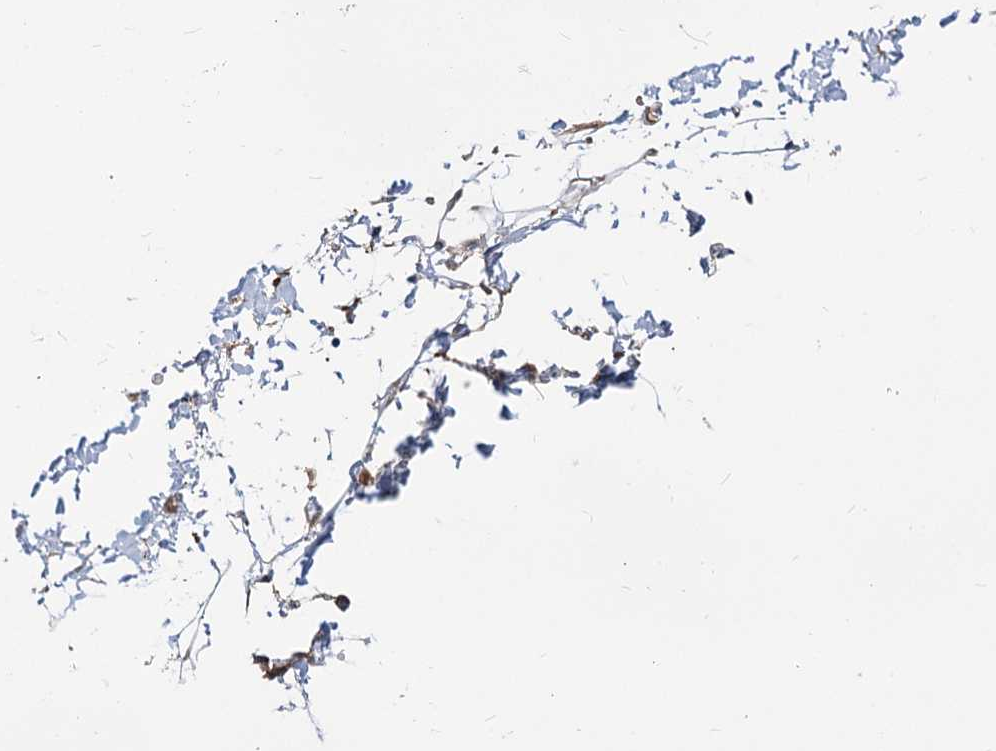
{"staining": {"intensity": "moderate", "quantity": "25%-75%", "location": "cytoplasmic/membranous"}, "tissue": "soft tissue", "cell_type": "Fibroblasts", "image_type": "normal", "snomed": [{"axis": "morphology", "description": "Normal tissue, NOS"}, {"axis": "morphology", "description": "Adenocarcinoma, NOS"}, {"axis": "topography", "description": "Pancreas"}, {"axis": "topography", "description": "Peripheral nerve tissue"}], "caption": "This is an image of immunohistochemistry (IHC) staining of benign soft tissue, which shows moderate staining in the cytoplasmic/membranous of fibroblasts.", "gene": "SNX15", "patient": {"sex": "male", "age": 59}}